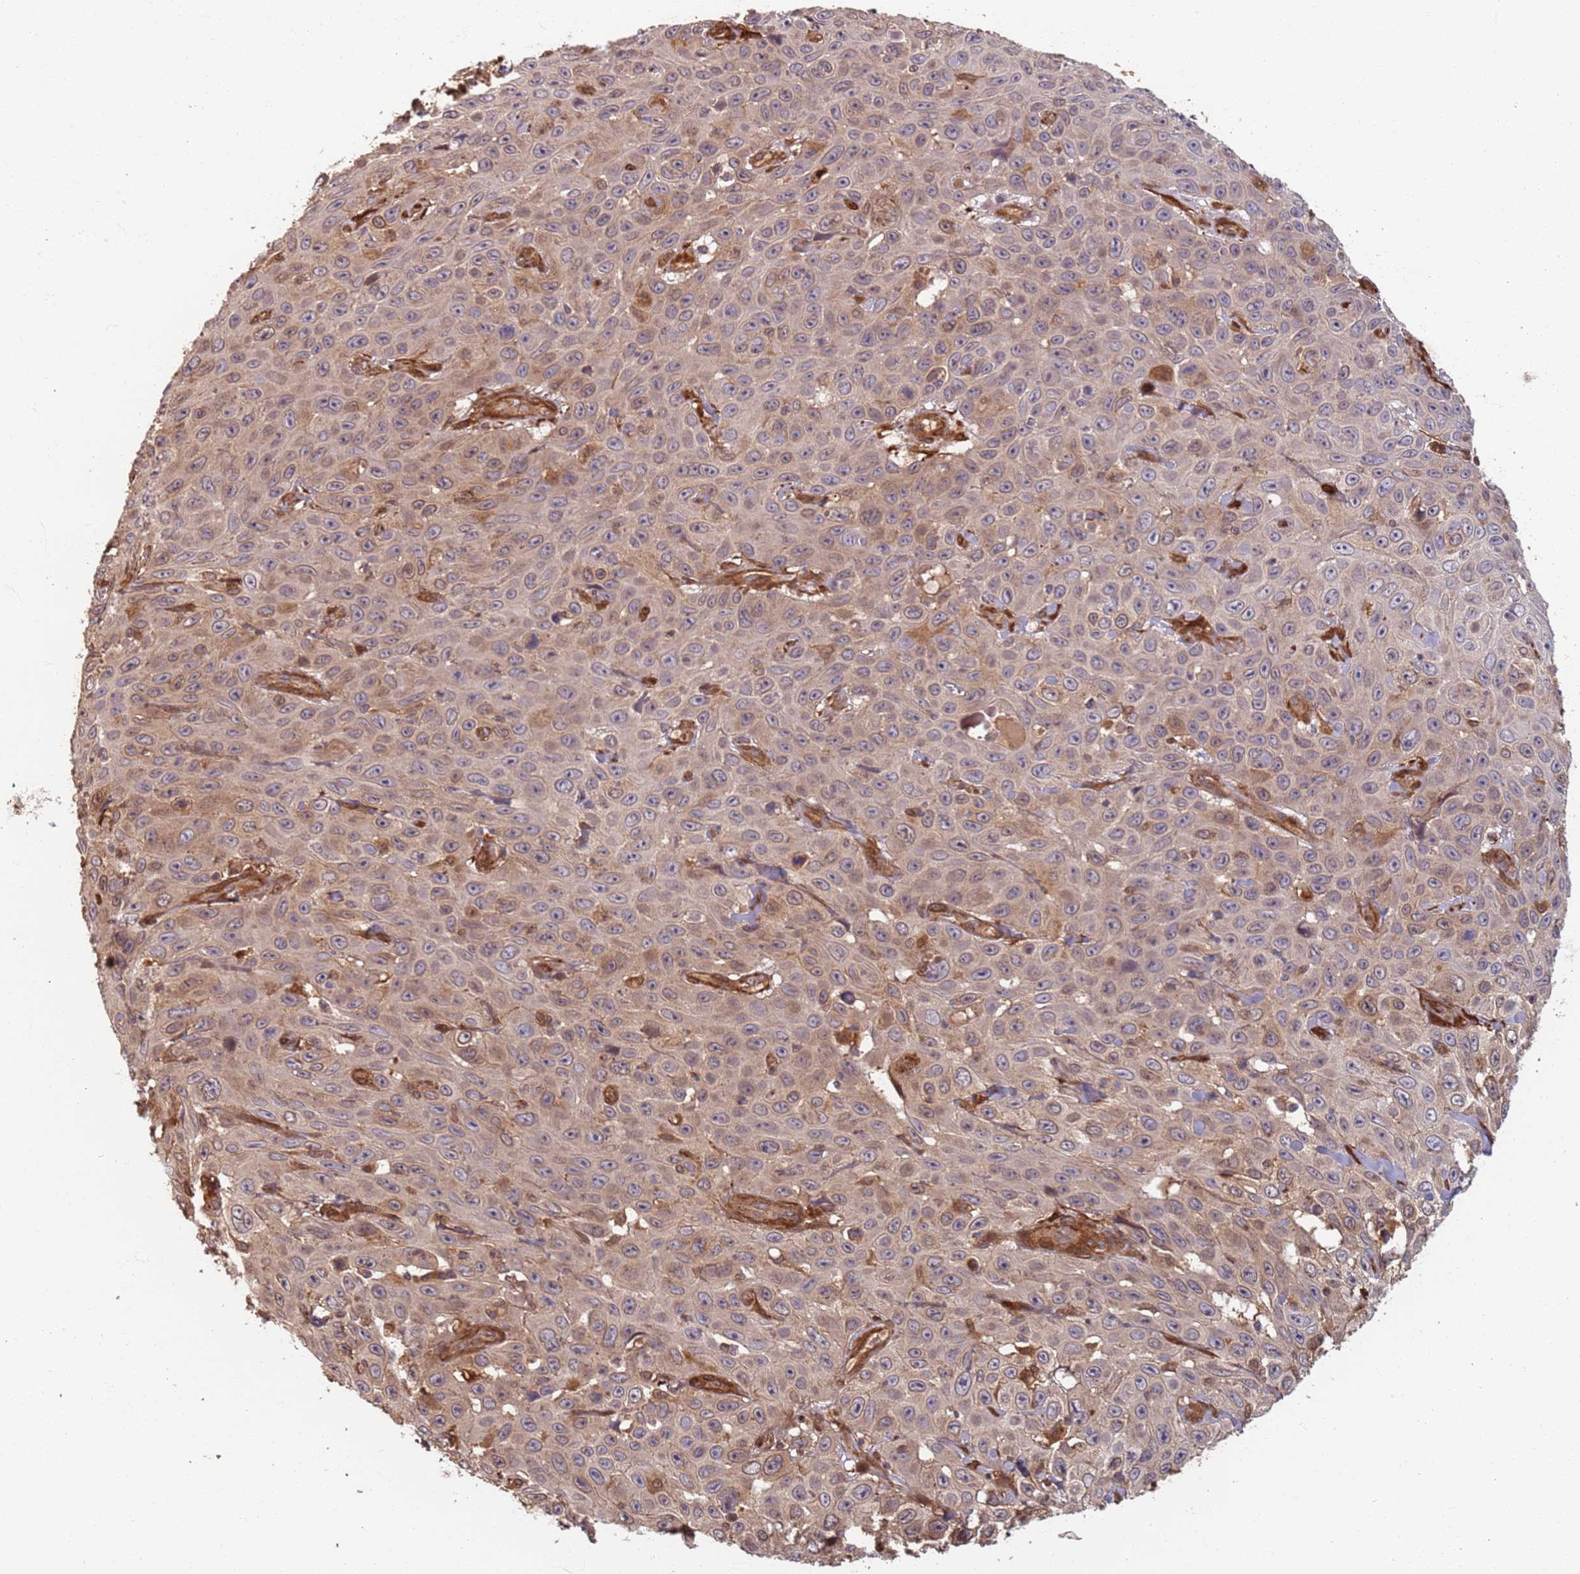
{"staining": {"intensity": "weak", "quantity": "25%-75%", "location": "cytoplasmic/membranous"}, "tissue": "skin cancer", "cell_type": "Tumor cells", "image_type": "cancer", "snomed": [{"axis": "morphology", "description": "Squamous cell carcinoma, NOS"}, {"axis": "topography", "description": "Skin"}], "caption": "The immunohistochemical stain shows weak cytoplasmic/membranous positivity in tumor cells of skin cancer (squamous cell carcinoma) tissue. (DAB = brown stain, brightfield microscopy at high magnification).", "gene": "SDCCAG8", "patient": {"sex": "male", "age": 82}}